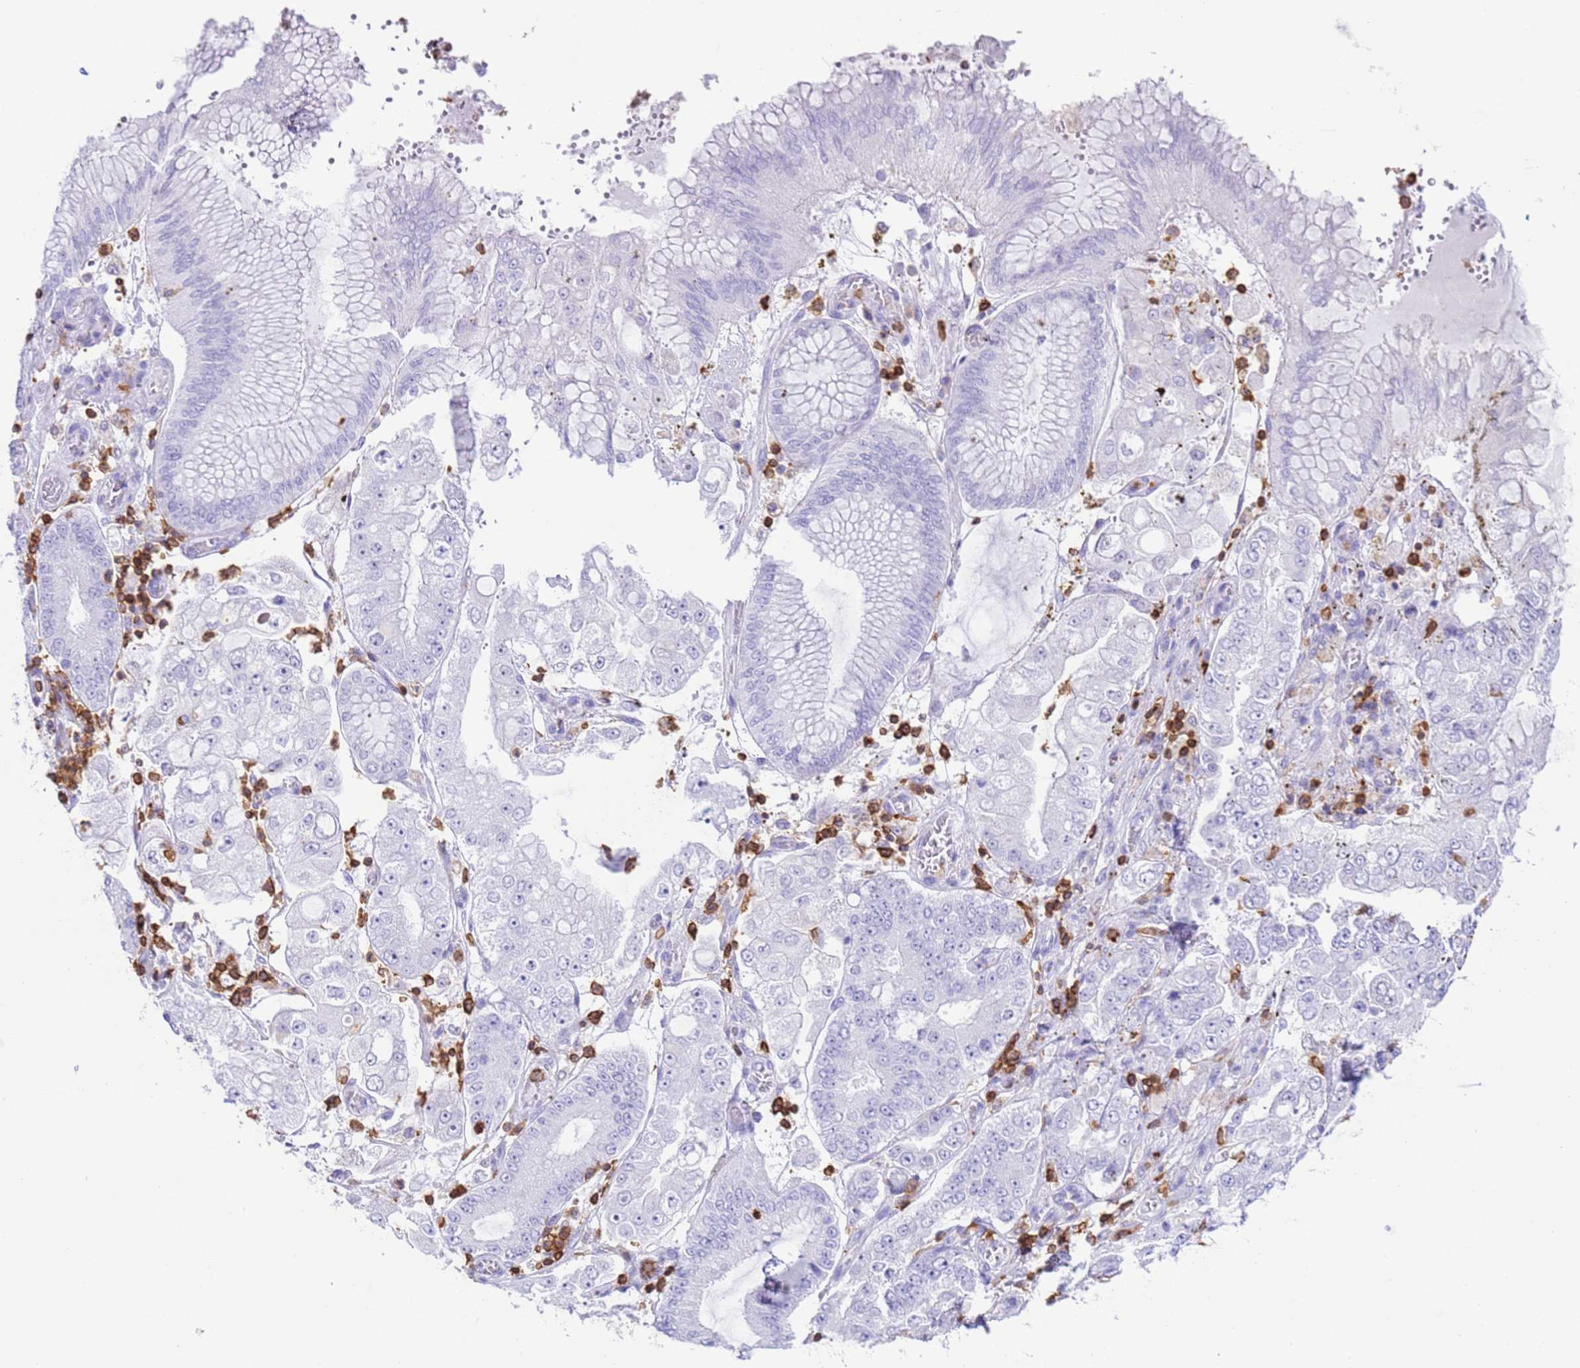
{"staining": {"intensity": "negative", "quantity": "none", "location": "none"}, "tissue": "stomach cancer", "cell_type": "Tumor cells", "image_type": "cancer", "snomed": [{"axis": "morphology", "description": "Adenocarcinoma, NOS"}, {"axis": "topography", "description": "Stomach"}], "caption": "The image reveals no staining of tumor cells in stomach cancer (adenocarcinoma). (Brightfield microscopy of DAB (3,3'-diaminobenzidine) immunohistochemistry (IHC) at high magnification).", "gene": "IRF5", "patient": {"sex": "male", "age": 76}}